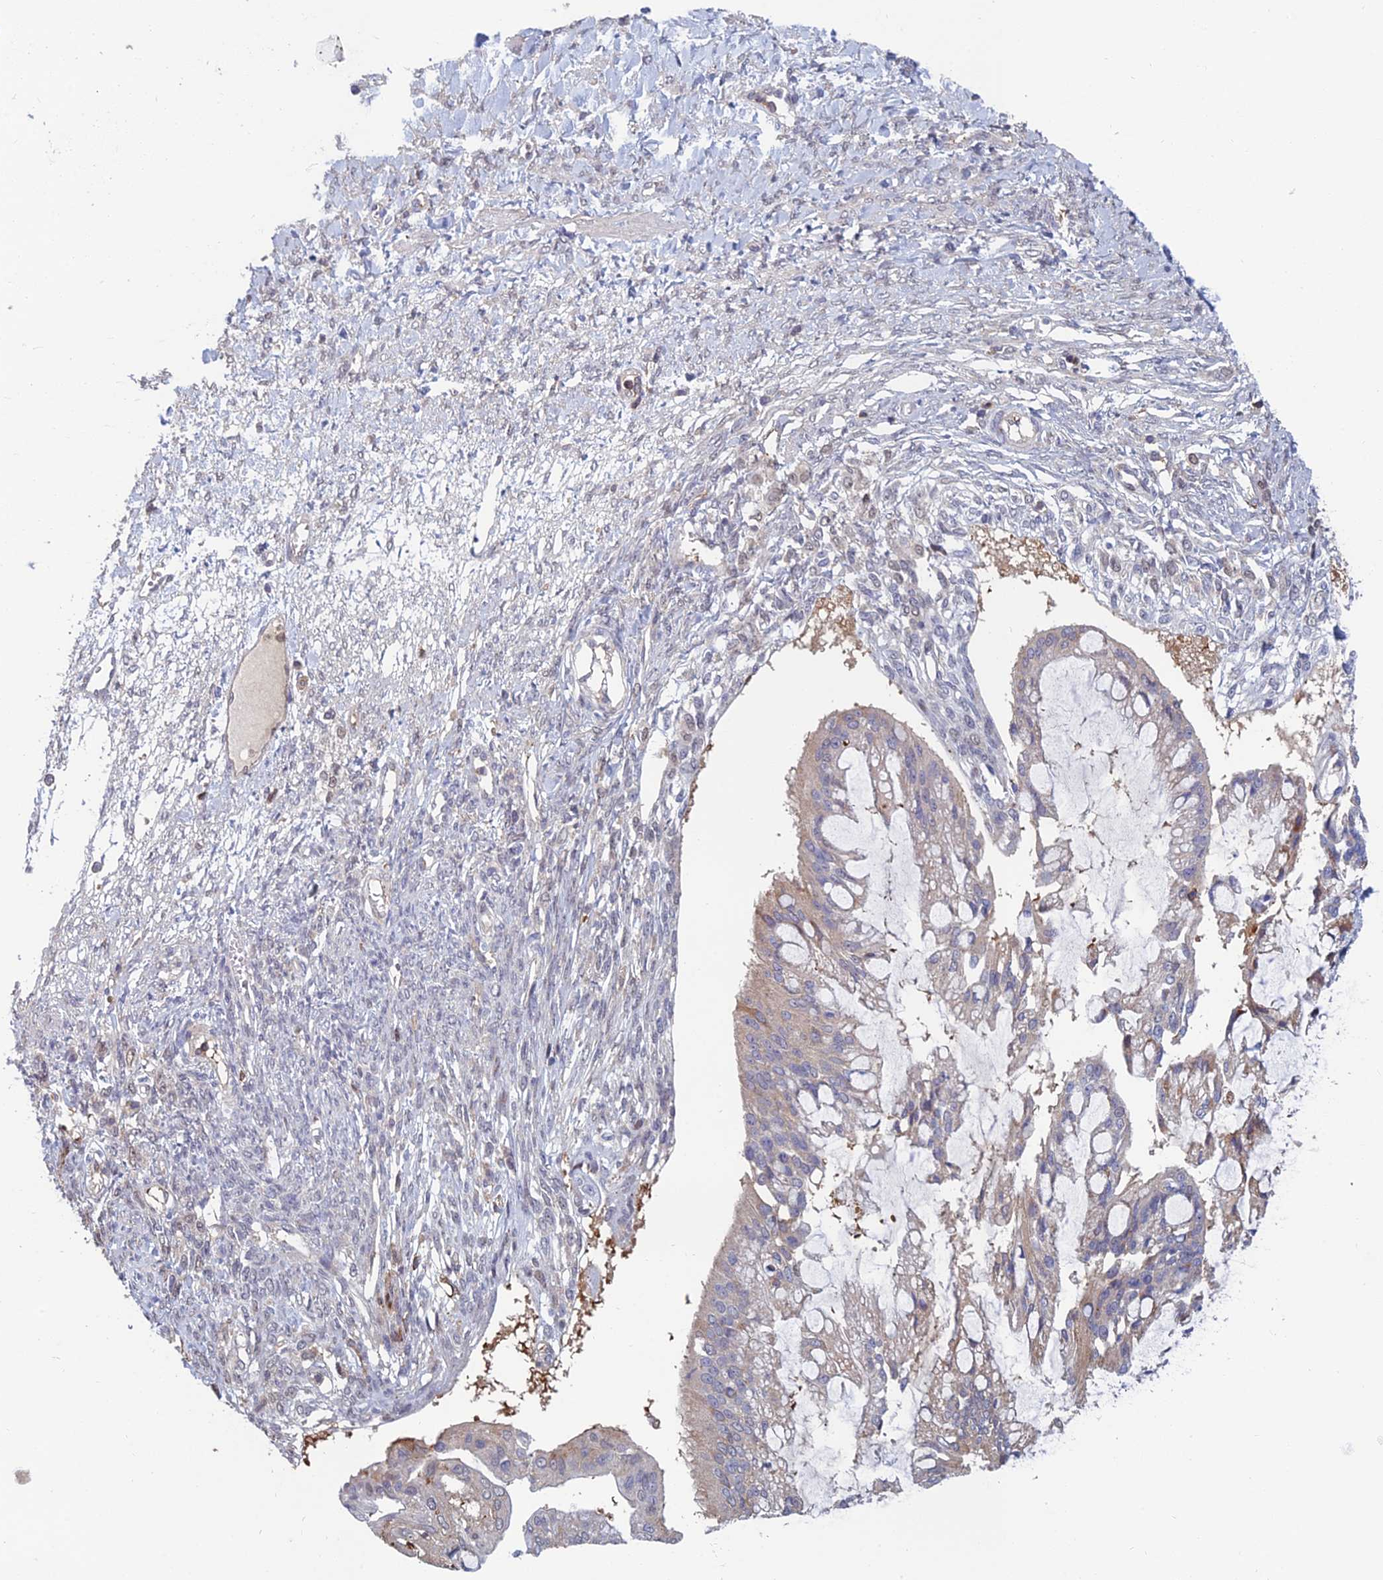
{"staining": {"intensity": "negative", "quantity": "none", "location": "none"}, "tissue": "ovarian cancer", "cell_type": "Tumor cells", "image_type": "cancer", "snomed": [{"axis": "morphology", "description": "Cystadenocarcinoma, mucinous, NOS"}, {"axis": "topography", "description": "Ovary"}], "caption": "High magnification brightfield microscopy of ovarian cancer (mucinous cystadenocarcinoma) stained with DAB (brown) and counterstained with hematoxylin (blue): tumor cells show no significant positivity.", "gene": "C15orf62", "patient": {"sex": "female", "age": 73}}